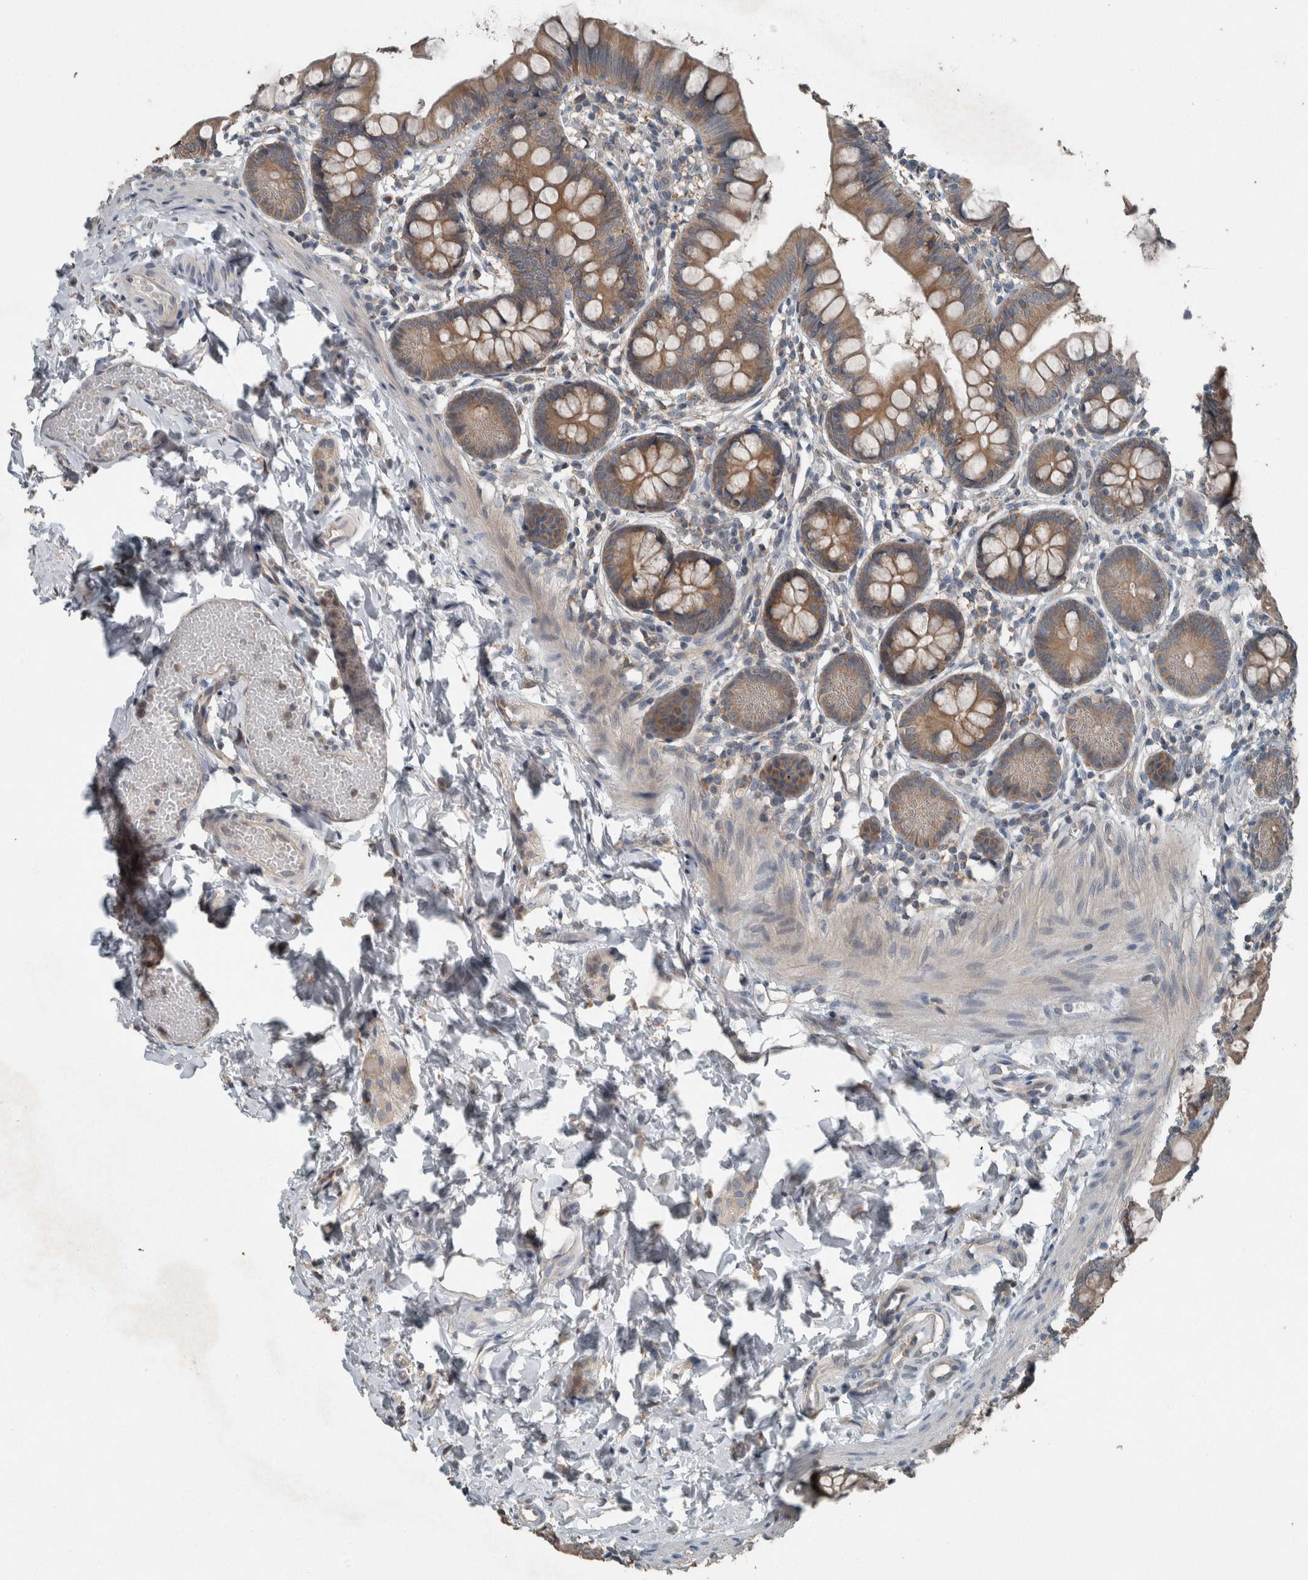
{"staining": {"intensity": "moderate", "quantity": ">75%", "location": "cytoplasmic/membranous"}, "tissue": "small intestine", "cell_type": "Glandular cells", "image_type": "normal", "snomed": [{"axis": "morphology", "description": "Normal tissue, NOS"}, {"axis": "topography", "description": "Small intestine"}], "caption": "This is a micrograph of immunohistochemistry staining of normal small intestine, which shows moderate positivity in the cytoplasmic/membranous of glandular cells.", "gene": "KNTC1", "patient": {"sex": "male", "age": 7}}